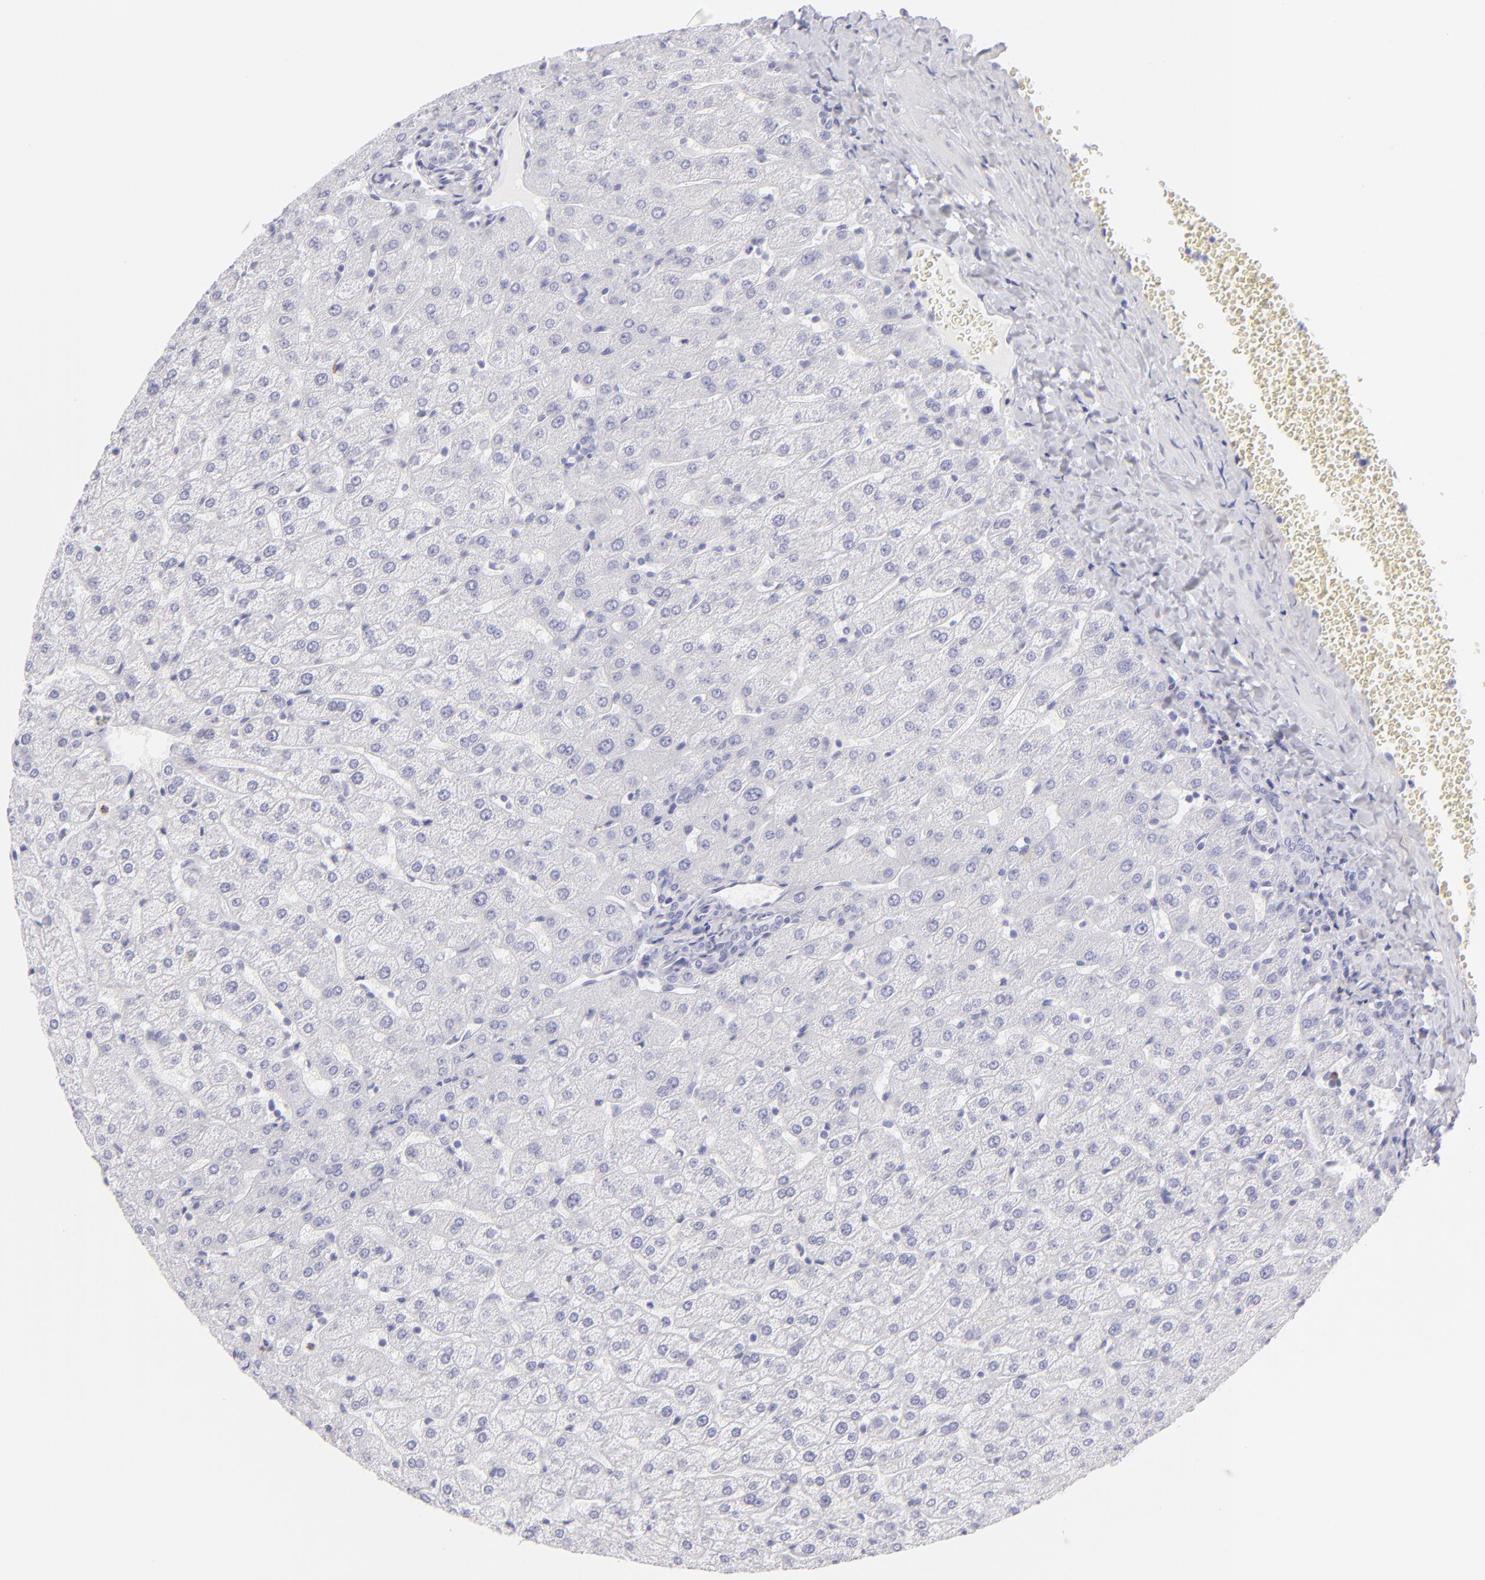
{"staining": {"intensity": "negative", "quantity": "none", "location": "none"}, "tissue": "liver", "cell_type": "Cholangiocytes", "image_type": "normal", "snomed": [{"axis": "morphology", "description": "Normal tissue, NOS"}, {"axis": "morphology", "description": "Fibrosis, NOS"}, {"axis": "topography", "description": "Liver"}], "caption": "The micrograph displays no significant positivity in cholangiocytes of liver.", "gene": "FCER2", "patient": {"sex": "female", "age": 29}}